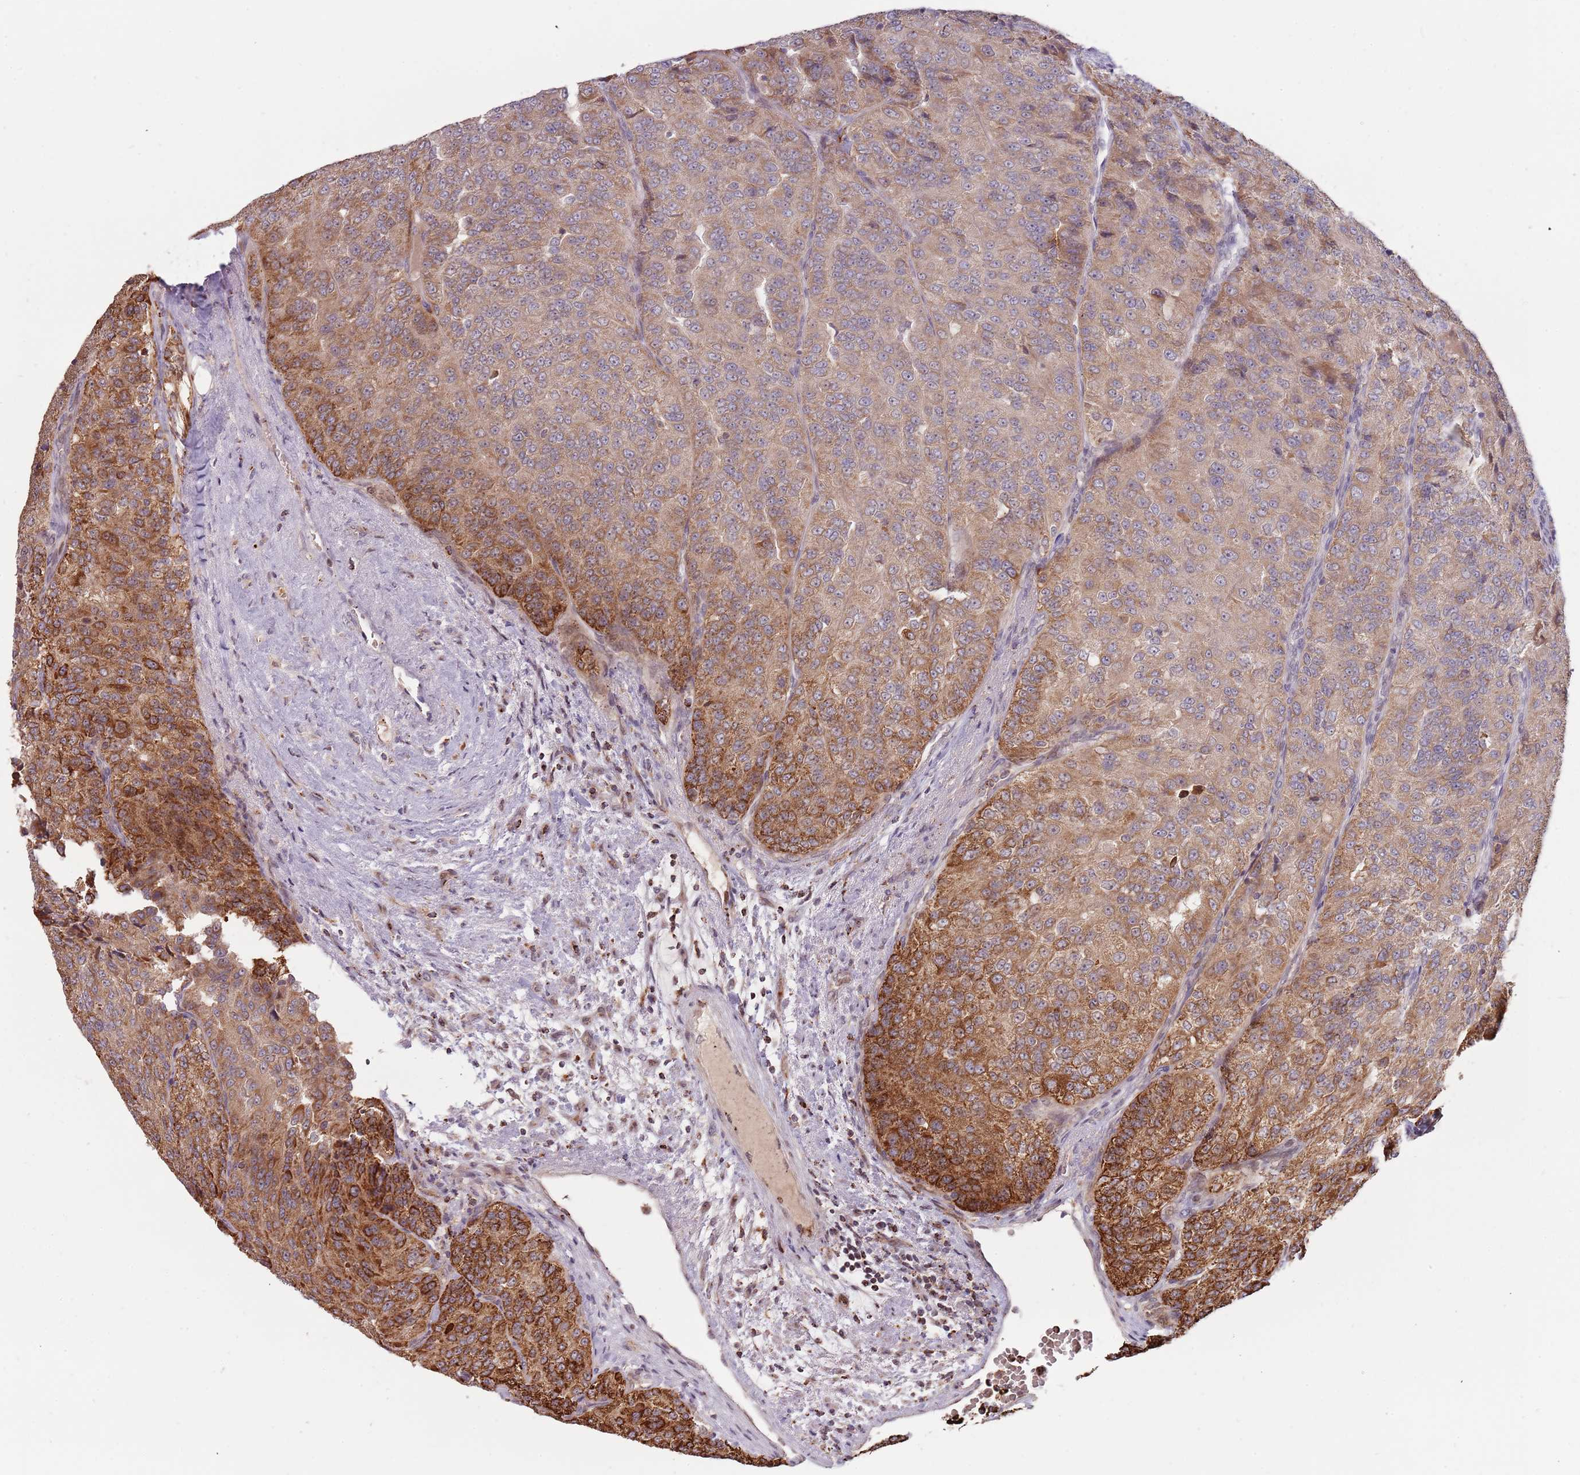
{"staining": {"intensity": "moderate", "quantity": ">75%", "location": "cytoplasmic/membranous"}, "tissue": "renal cancer", "cell_type": "Tumor cells", "image_type": "cancer", "snomed": [{"axis": "morphology", "description": "Adenocarcinoma, NOS"}, {"axis": "topography", "description": "Kidney"}], "caption": "A brown stain shows moderate cytoplasmic/membranous positivity of a protein in human renal cancer tumor cells.", "gene": "ULK3", "patient": {"sex": "female", "age": 63}}